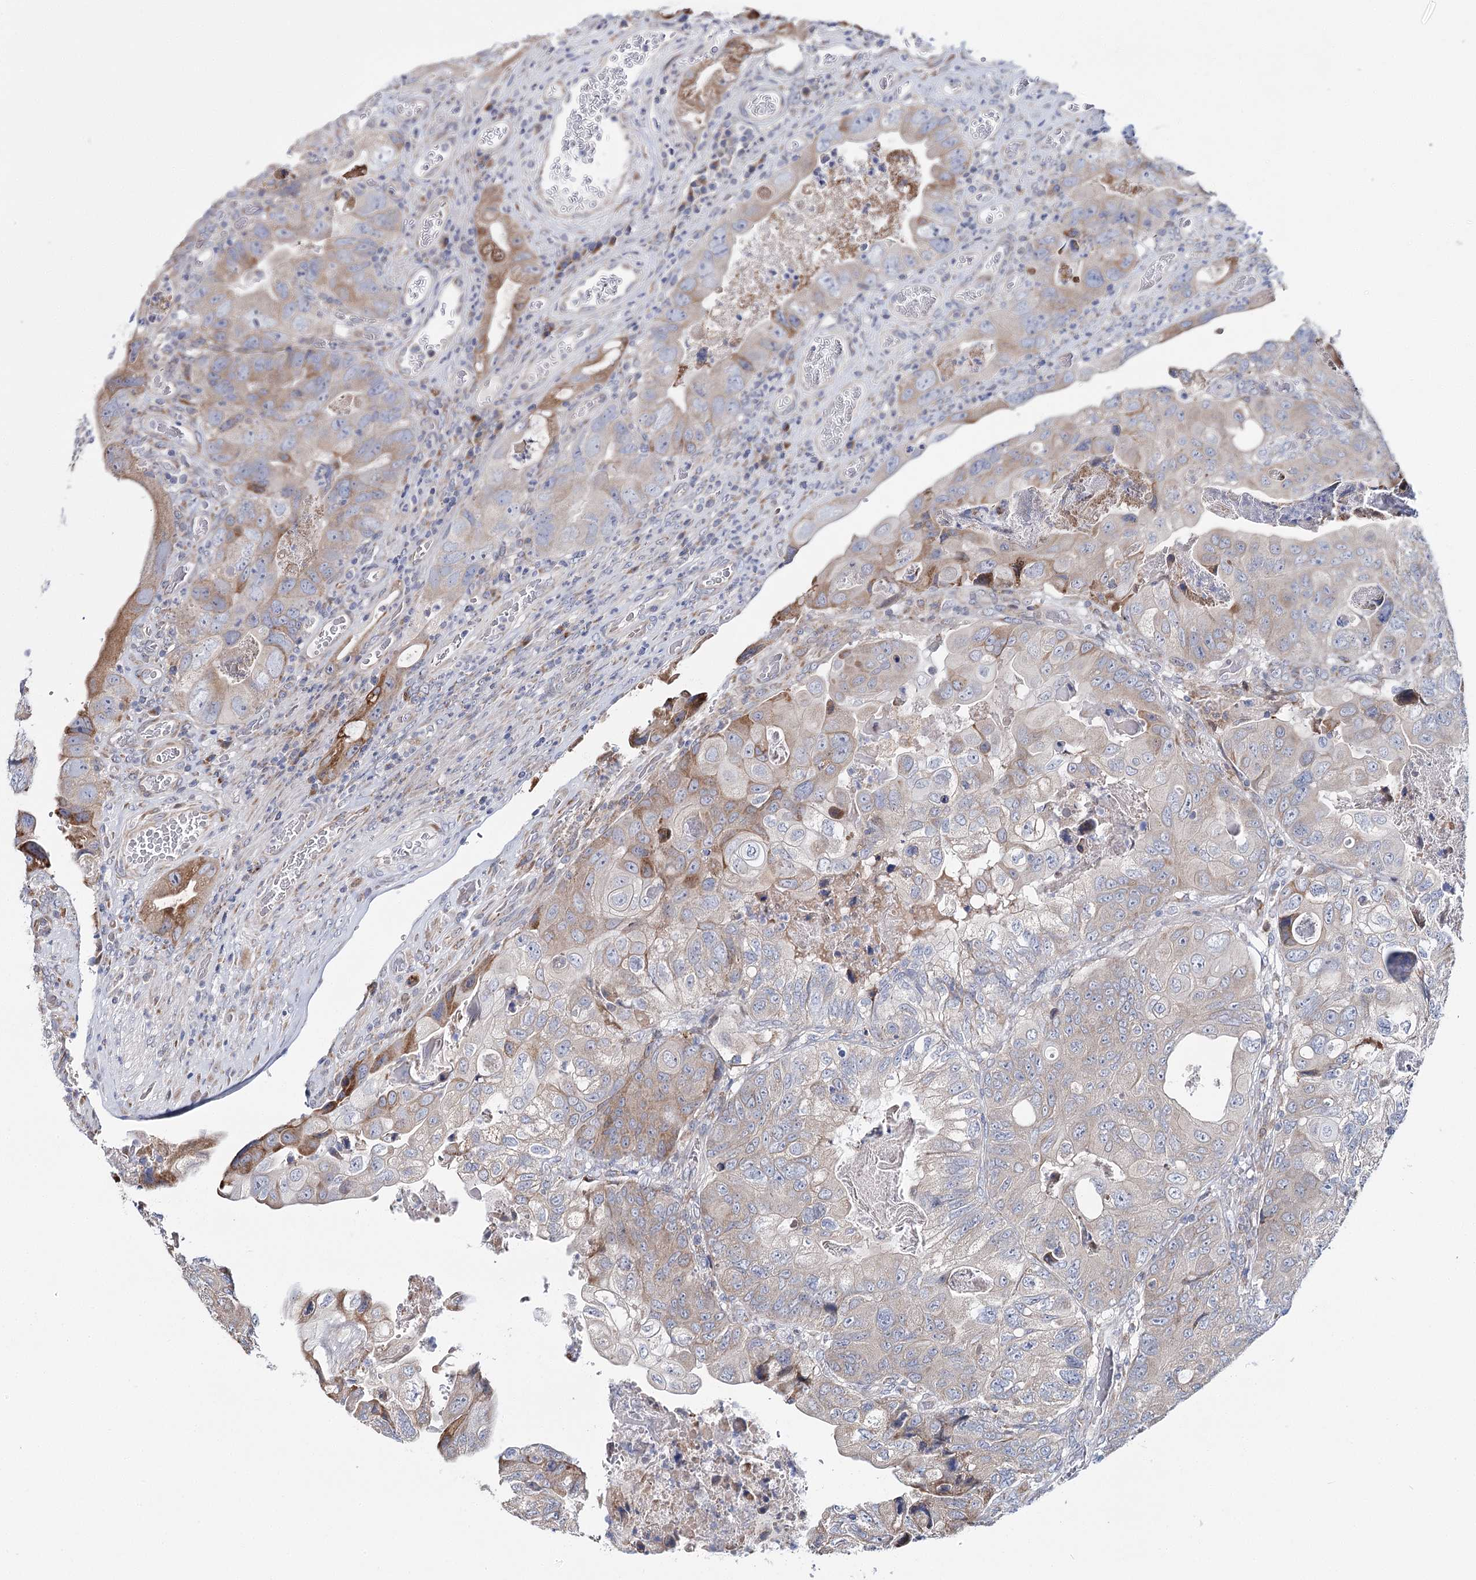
{"staining": {"intensity": "moderate", "quantity": "<25%", "location": "cytoplasmic/membranous"}, "tissue": "colorectal cancer", "cell_type": "Tumor cells", "image_type": "cancer", "snomed": [{"axis": "morphology", "description": "Adenocarcinoma, NOS"}, {"axis": "topography", "description": "Rectum"}], "caption": "There is low levels of moderate cytoplasmic/membranous positivity in tumor cells of colorectal cancer (adenocarcinoma), as demonstrated by immunohistochemical staining (brown color).", "gene": "CPLANE1", "patient": {"sex": "male", "age": 63}}